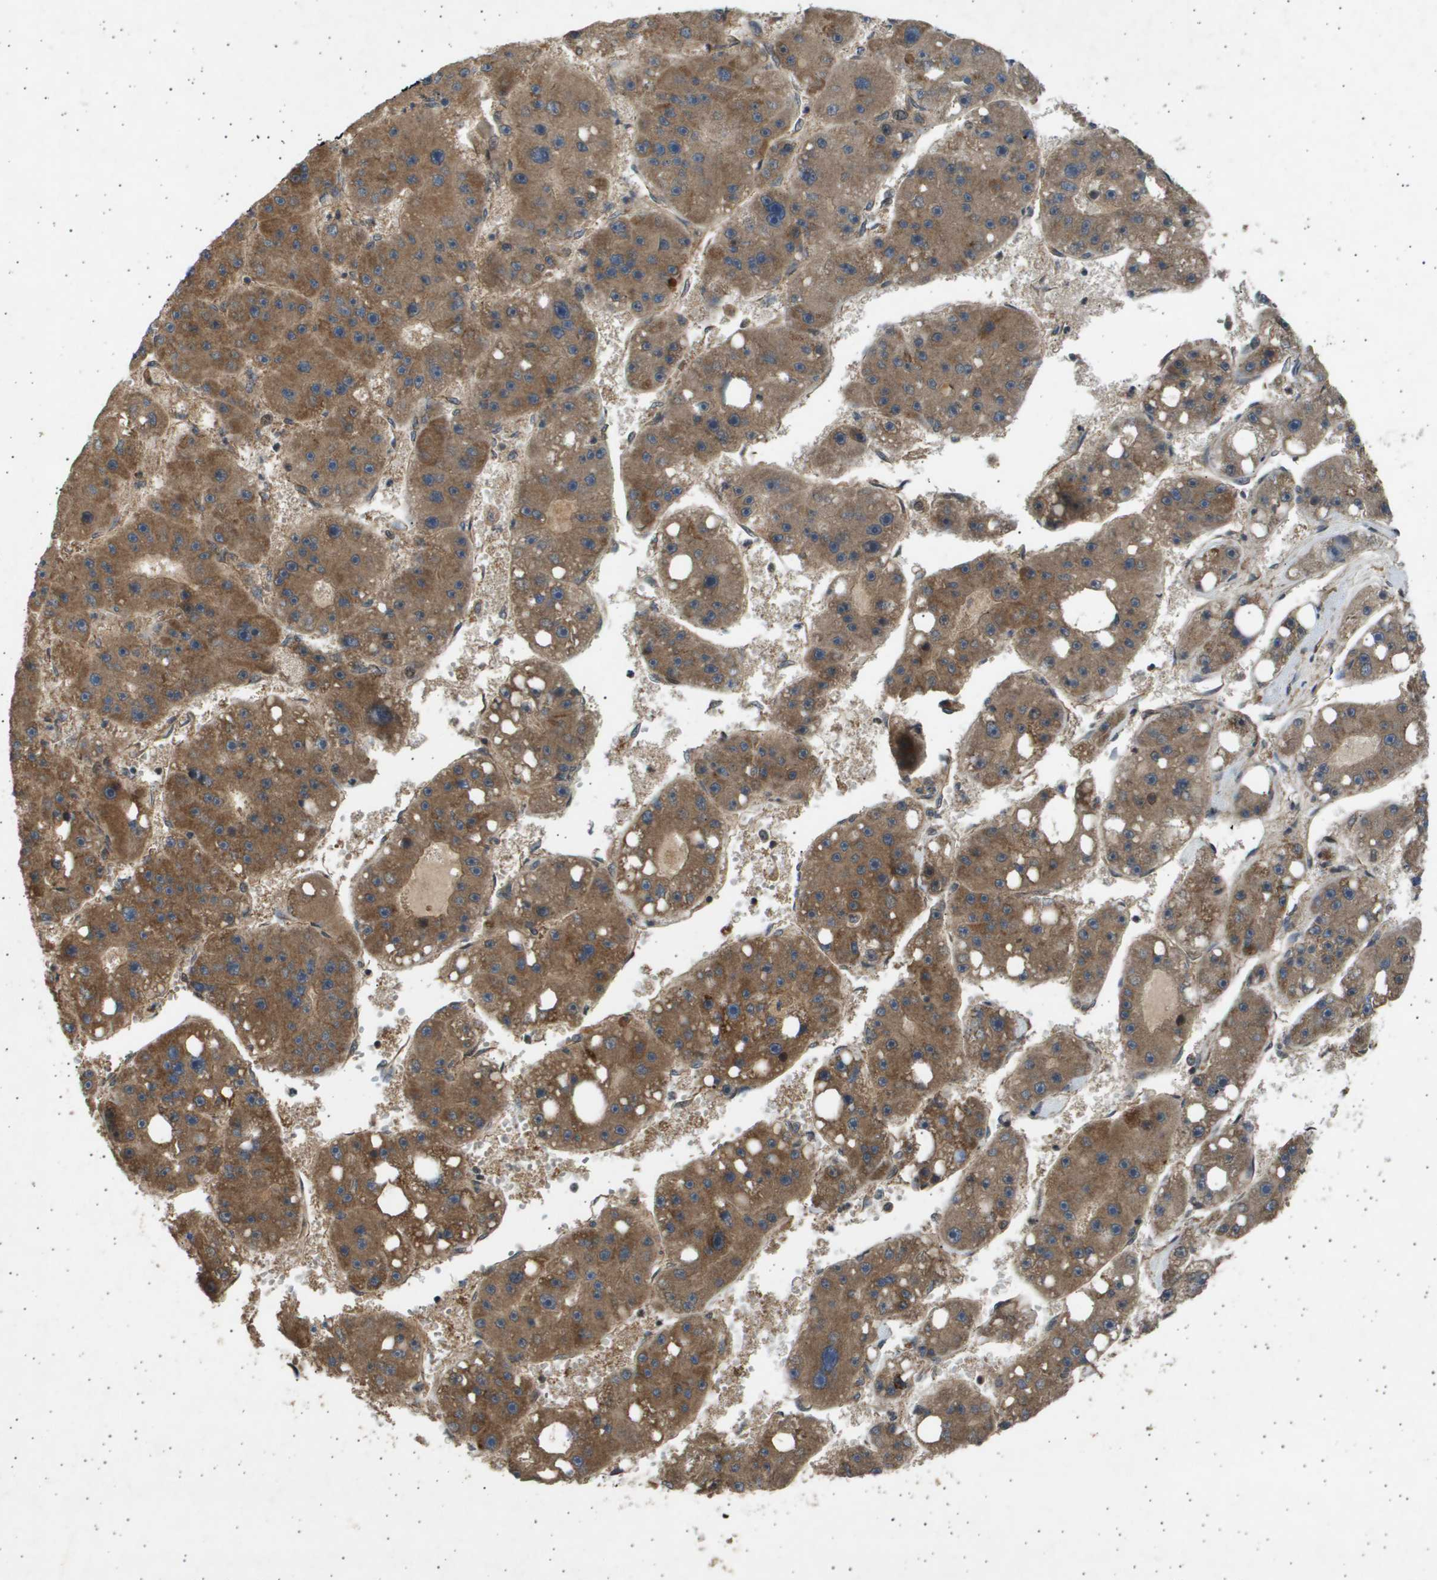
{"staining": {"intensity": "moderate", "quantity": ">75%", "location": "cytoplasmic/membranous"}, "tissue": "liver cancer", "cell_type": "Tumor cells", "image_type": "cancer", "snomed": [{"axis": "morphology", "description": "Carcinoma, Hepatocellular, NOS"}, {"axis": "topography", "description": "Liver"}], "caption": "High-magnification brightfield microscopy of liver cancer stained with DAB (3,3'-diaminobenzidine) (brown) and counterstained with hematoxylin (blue). tumor cells exhibit moderate cytoplasmic/membranous positivity is present in approximately>75% of cells. (DAB IHC, brown staining for protein, blue staining for nuclei).", "gene": "TNRC6A", "patient": {"sex": "female", "age": 61}}